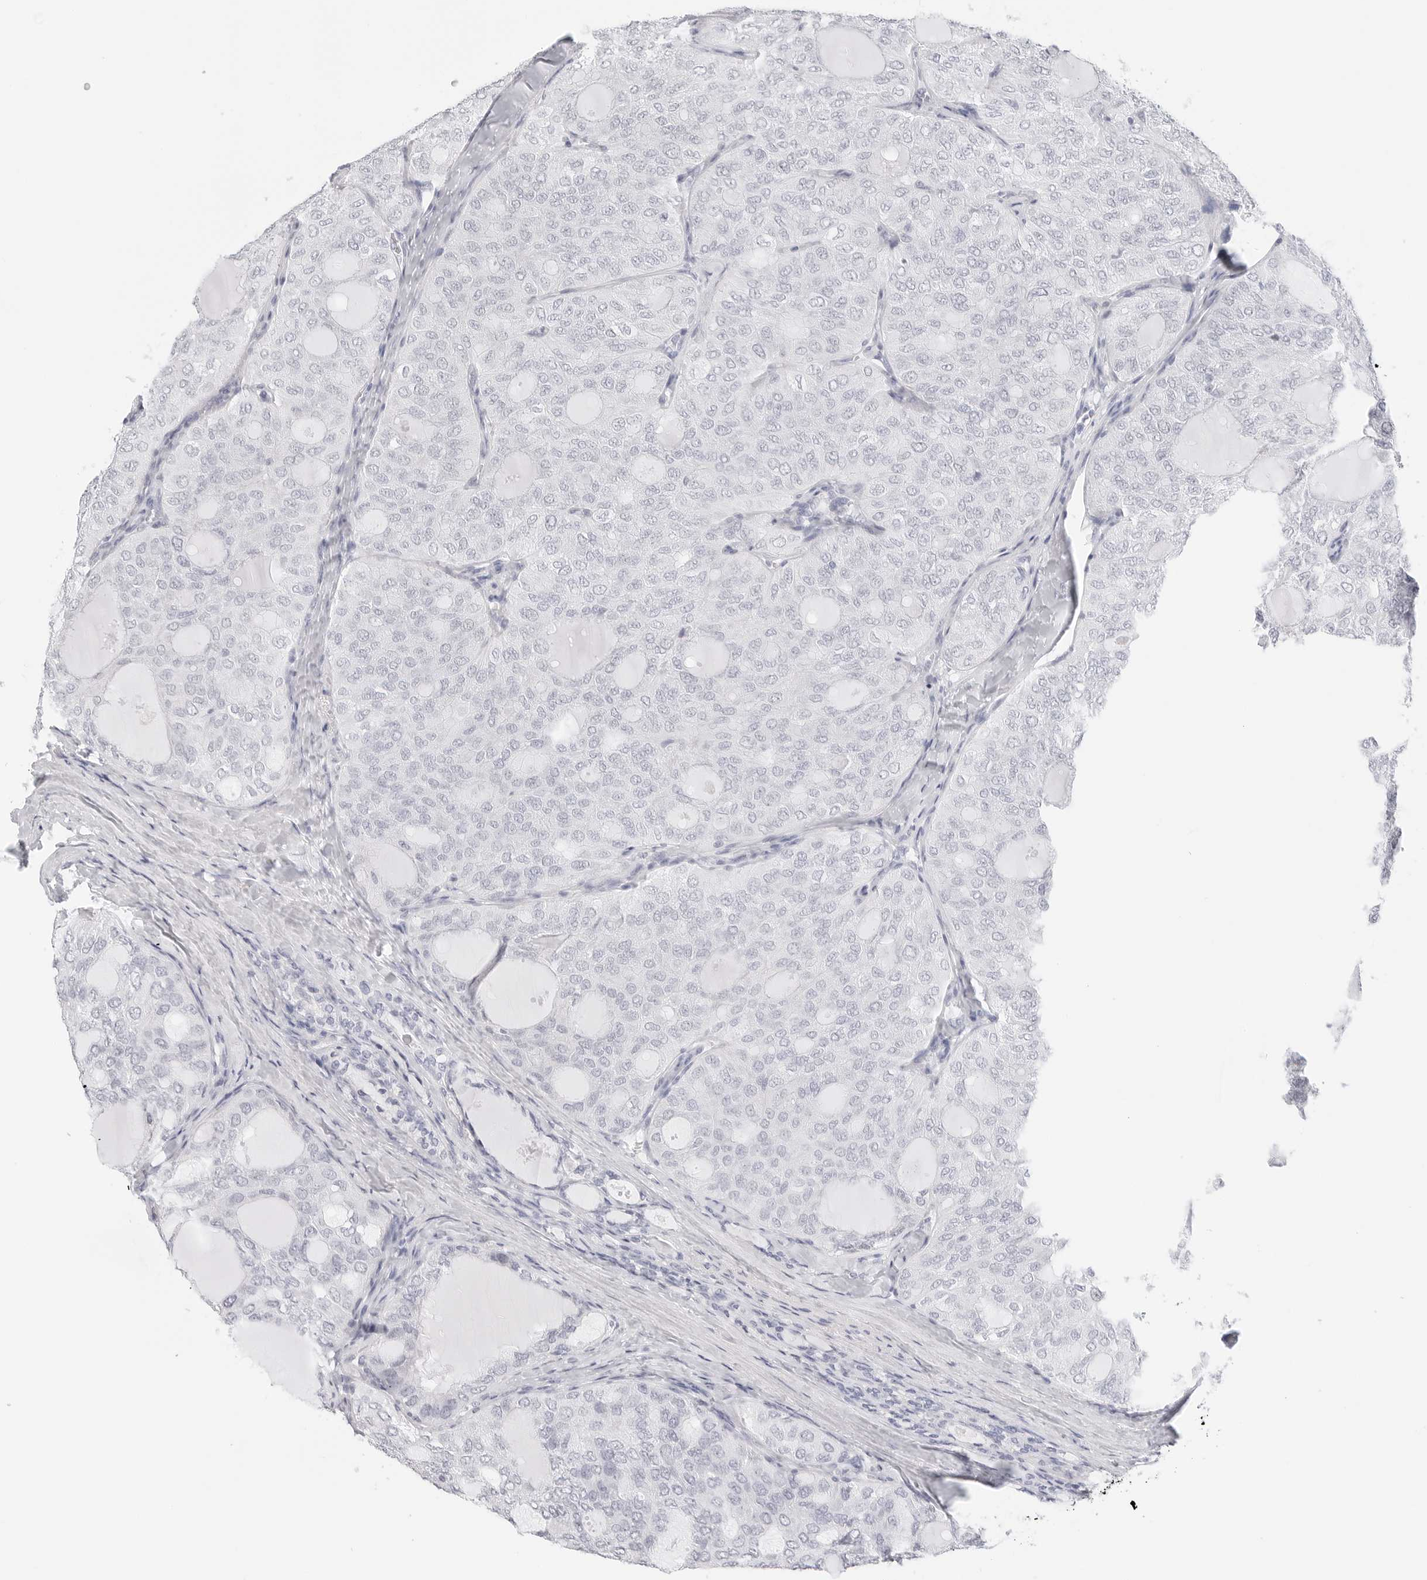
{"staining": {"intensity": "negative", "quantity": "none", "location": "none"}, "tissue": "thyroid cancer", "cell_type": "Tumor cells", "image_type": "cancer", "snomed": [{"axis": "morphology", "description": "Follicular adenoma carcinoma, NOS"}, {"axis": "topography", "description": "Thyroid gland"}], "caption": "There is no significant positivity in tumor cells of thyroid cancer. (Immunohistochemistry, brightfield microscopy, high magnification).", "gene": "HMGCS2", "patient": {"sex": "male", "age": 75}}